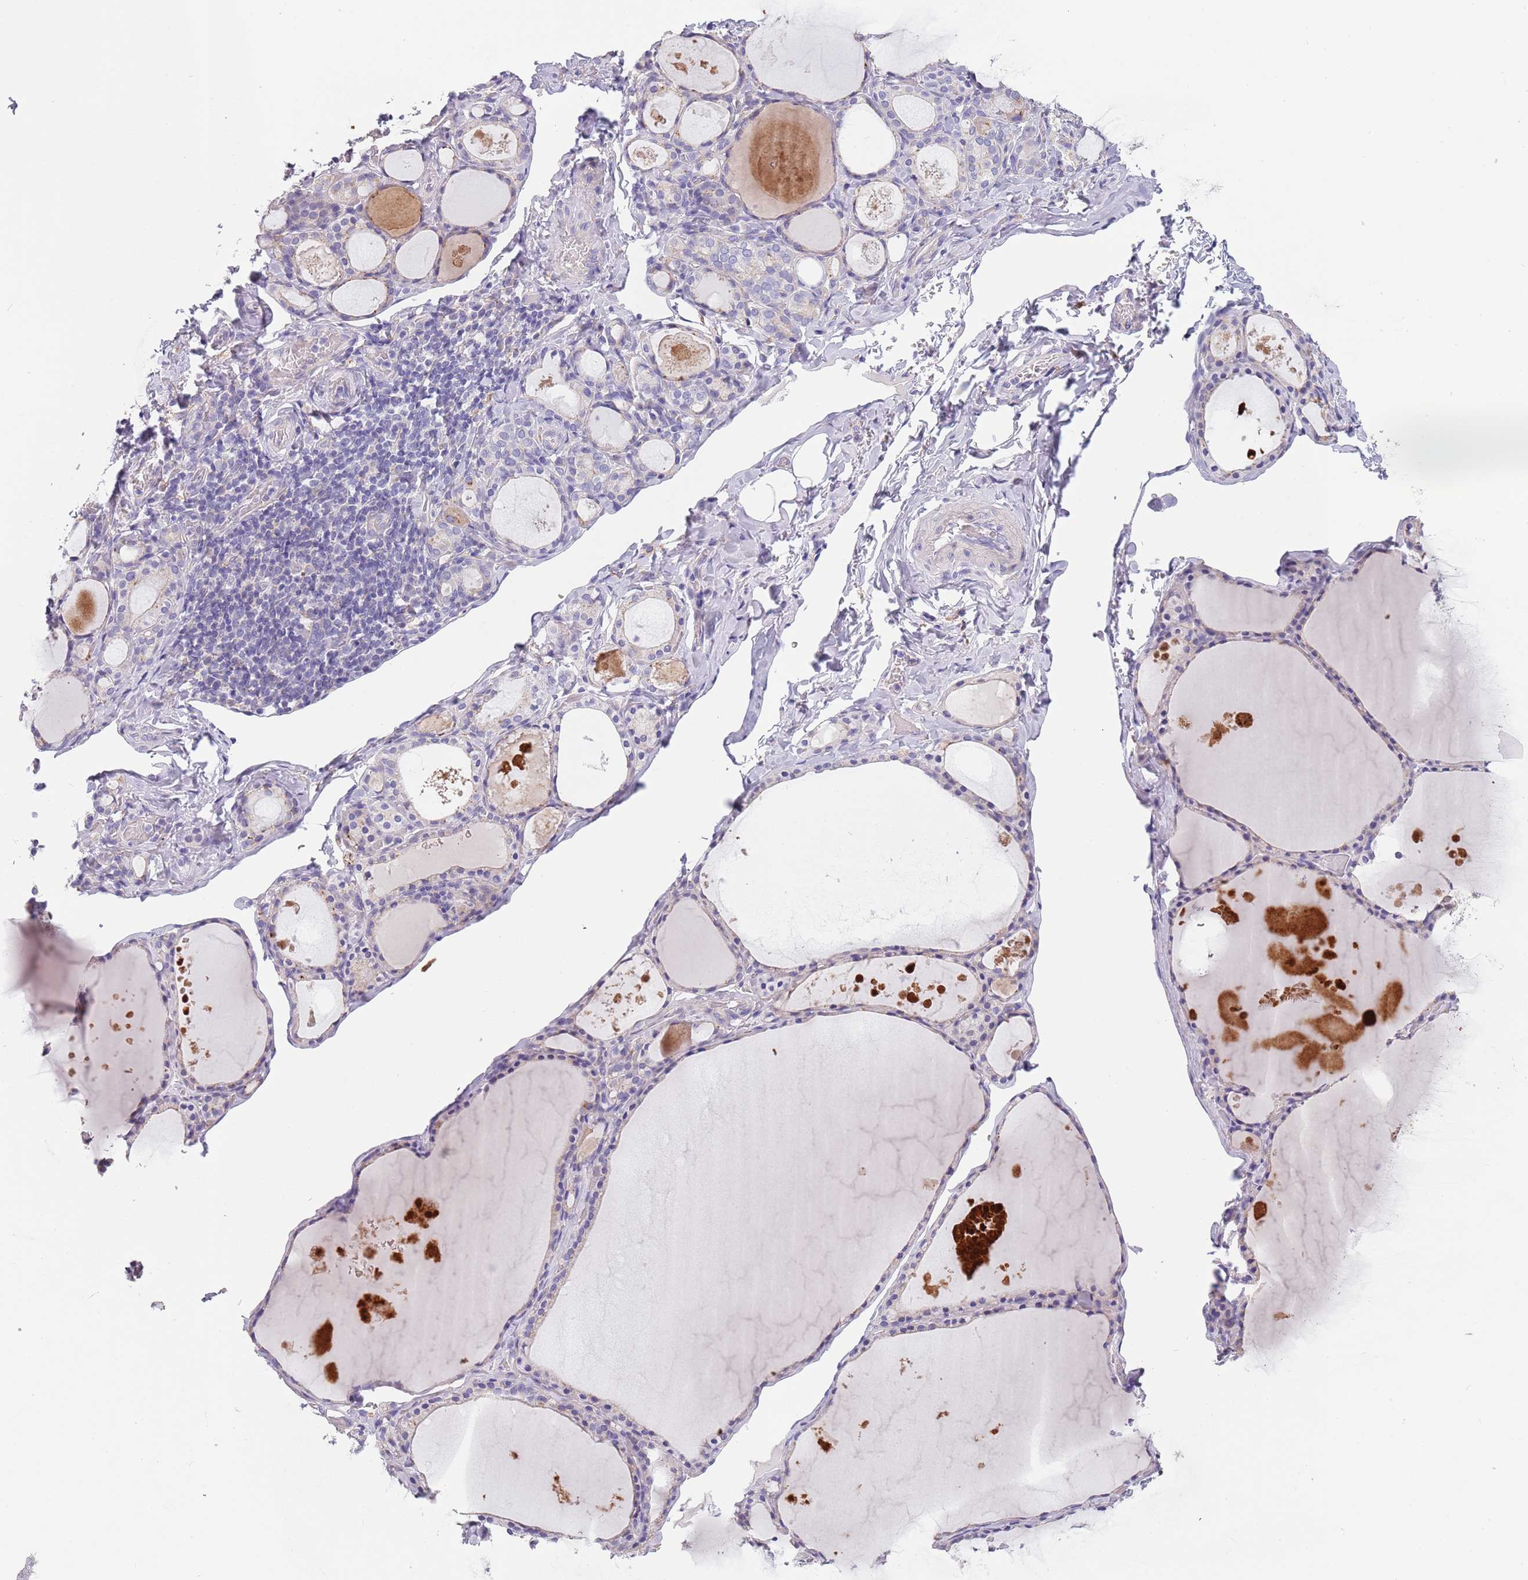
{"staining": {"intensity": "negative", "quantity": "none", "location": "none"}, "tissue": "thyroid gland", "cell_type": "Glandular cells", "image_type": "normal", "snomed": [{"axis": "morphology", "description": "Normal tissue, NOS"}, {"axis": "topography", "description": "Thyroid gland"}], "caption": "An IHC micrograph of benign thyroid gland is shown. There is no staining in glandular cells of thyroid gland. The staining was performed using DAB to visualize the protein expression in brown, while the nuclei were stained in blue with hematoxylin (Magnification: 20x).", "gene": "MAN1C1", "patient": {"sex": "male", "age": 56}}